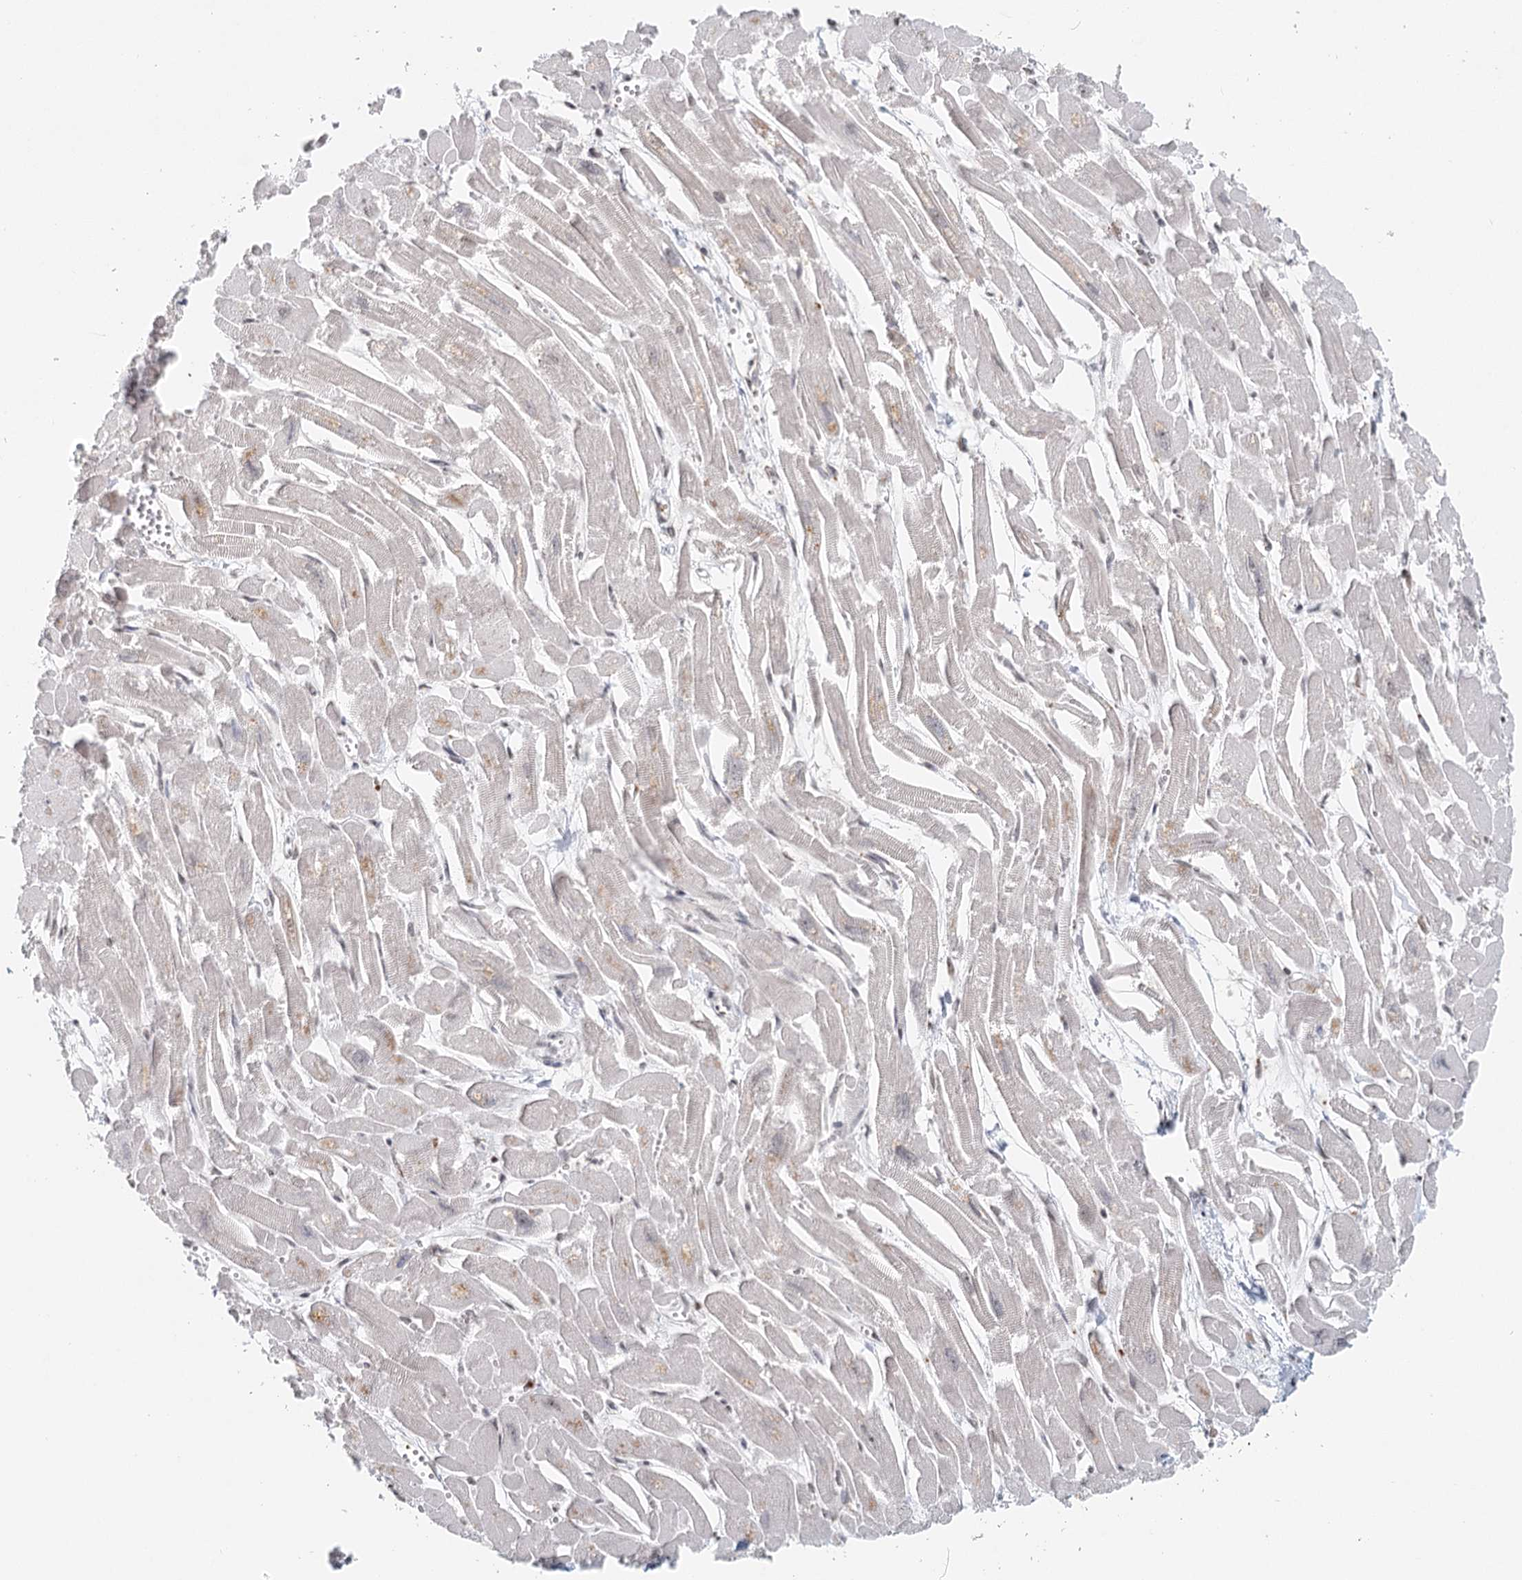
{"staining": {"intensity": "weak", "quantity": "<25%", "location": "cytoplasmic/membranous"}, "tissue": "heart muscle", "cell_type": "Cardiomyocytes", "image_type": "normal", "snomed": [{"axis": "morphology", "description": "Normal tissue, NOS"}, {"axis": "topography", "description": "Heart"}], "caption": "Micrograph shows no protein expression in cardiomyocytes of benign heart muscle.", "gene": "BNIP5", "patient": {"sex": "male", "age": 54}}